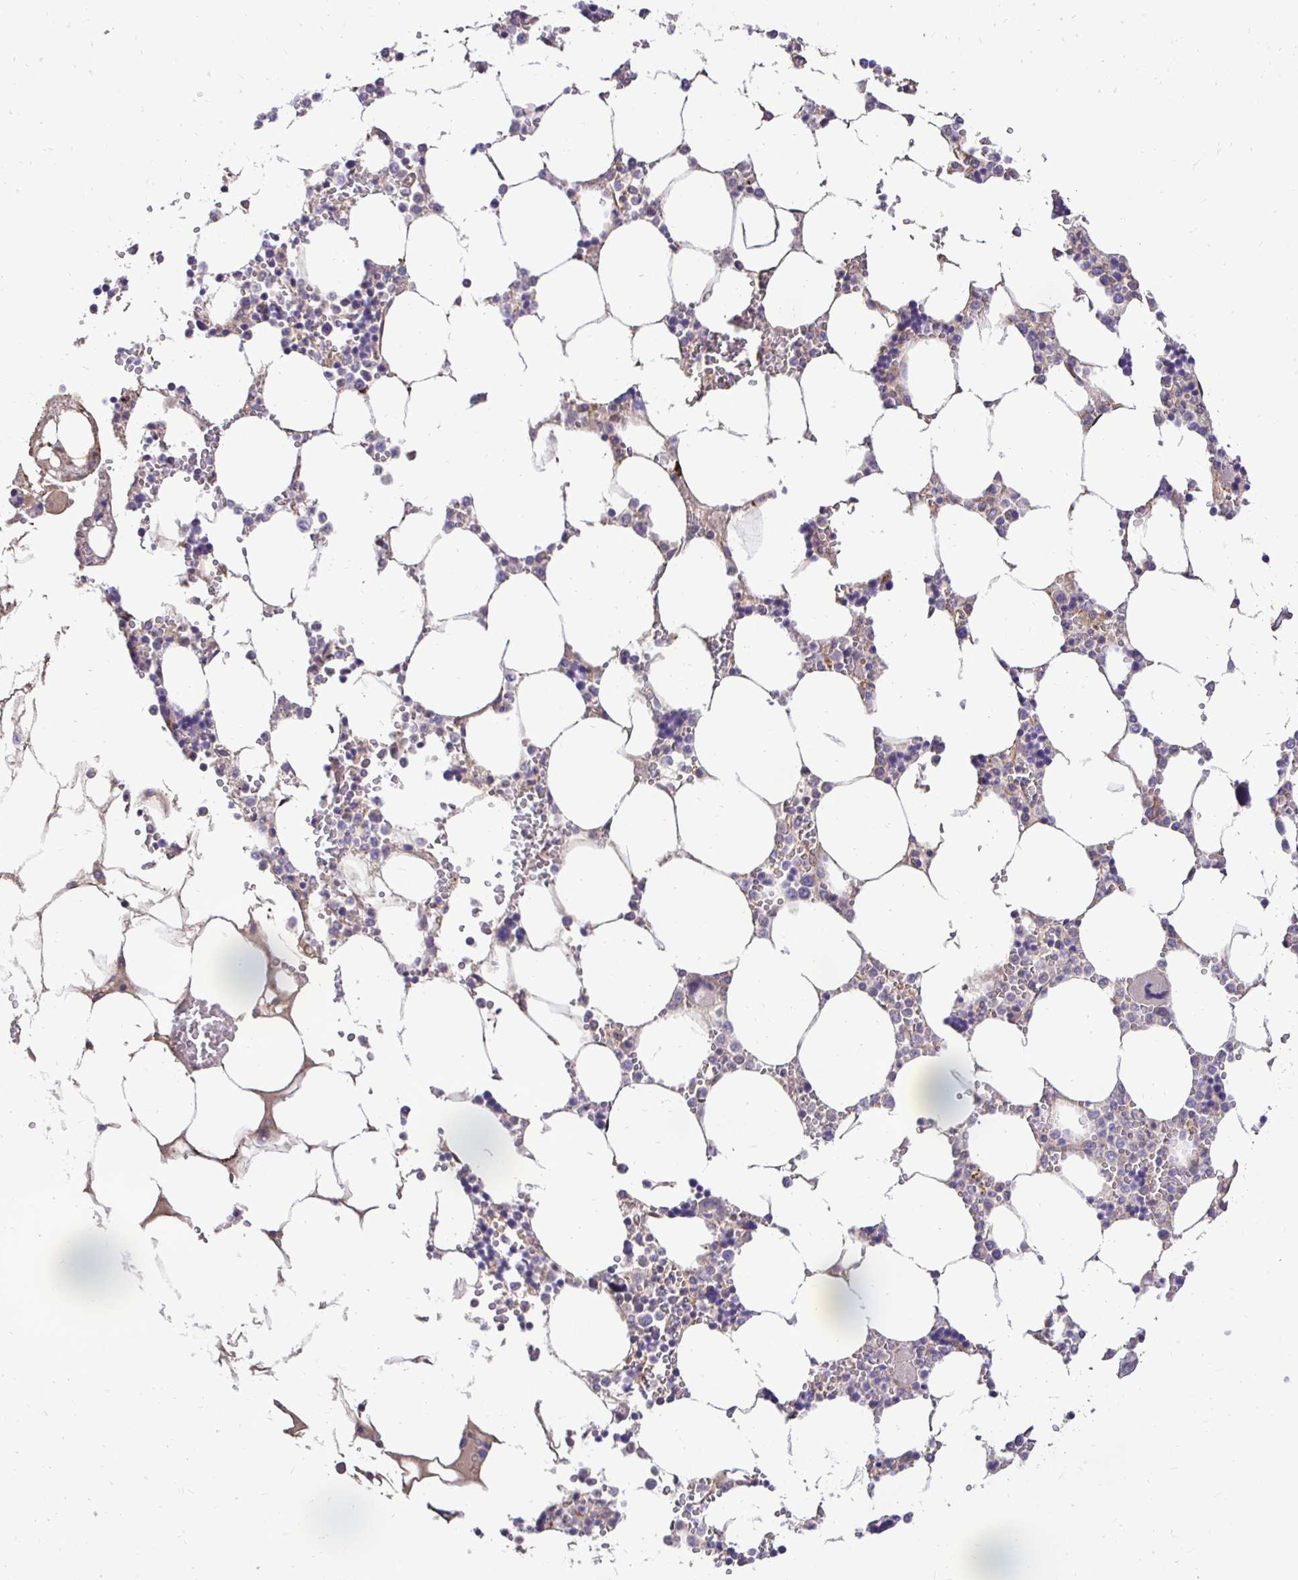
{"staining": {"intensity": "weak", "quantity": "<25%", "location": "cytoplasmic/membranous"}, "tissue": "bone marrow", "cell_type": "Hematopoietic cells", "image_type": "normal", "snomed": [{"axis": "morphology", "description": "Normal tissue, NOS"}, {"axis": "topography", "description": "Bone marrow"}], "caption": "Immunohistochemical staining of unremarkable human bone marrow exhibits no significant positivity in hematopoietic cells.", "gene": "SLC9A1", "patient": {"sex": "male", "age": 64}}